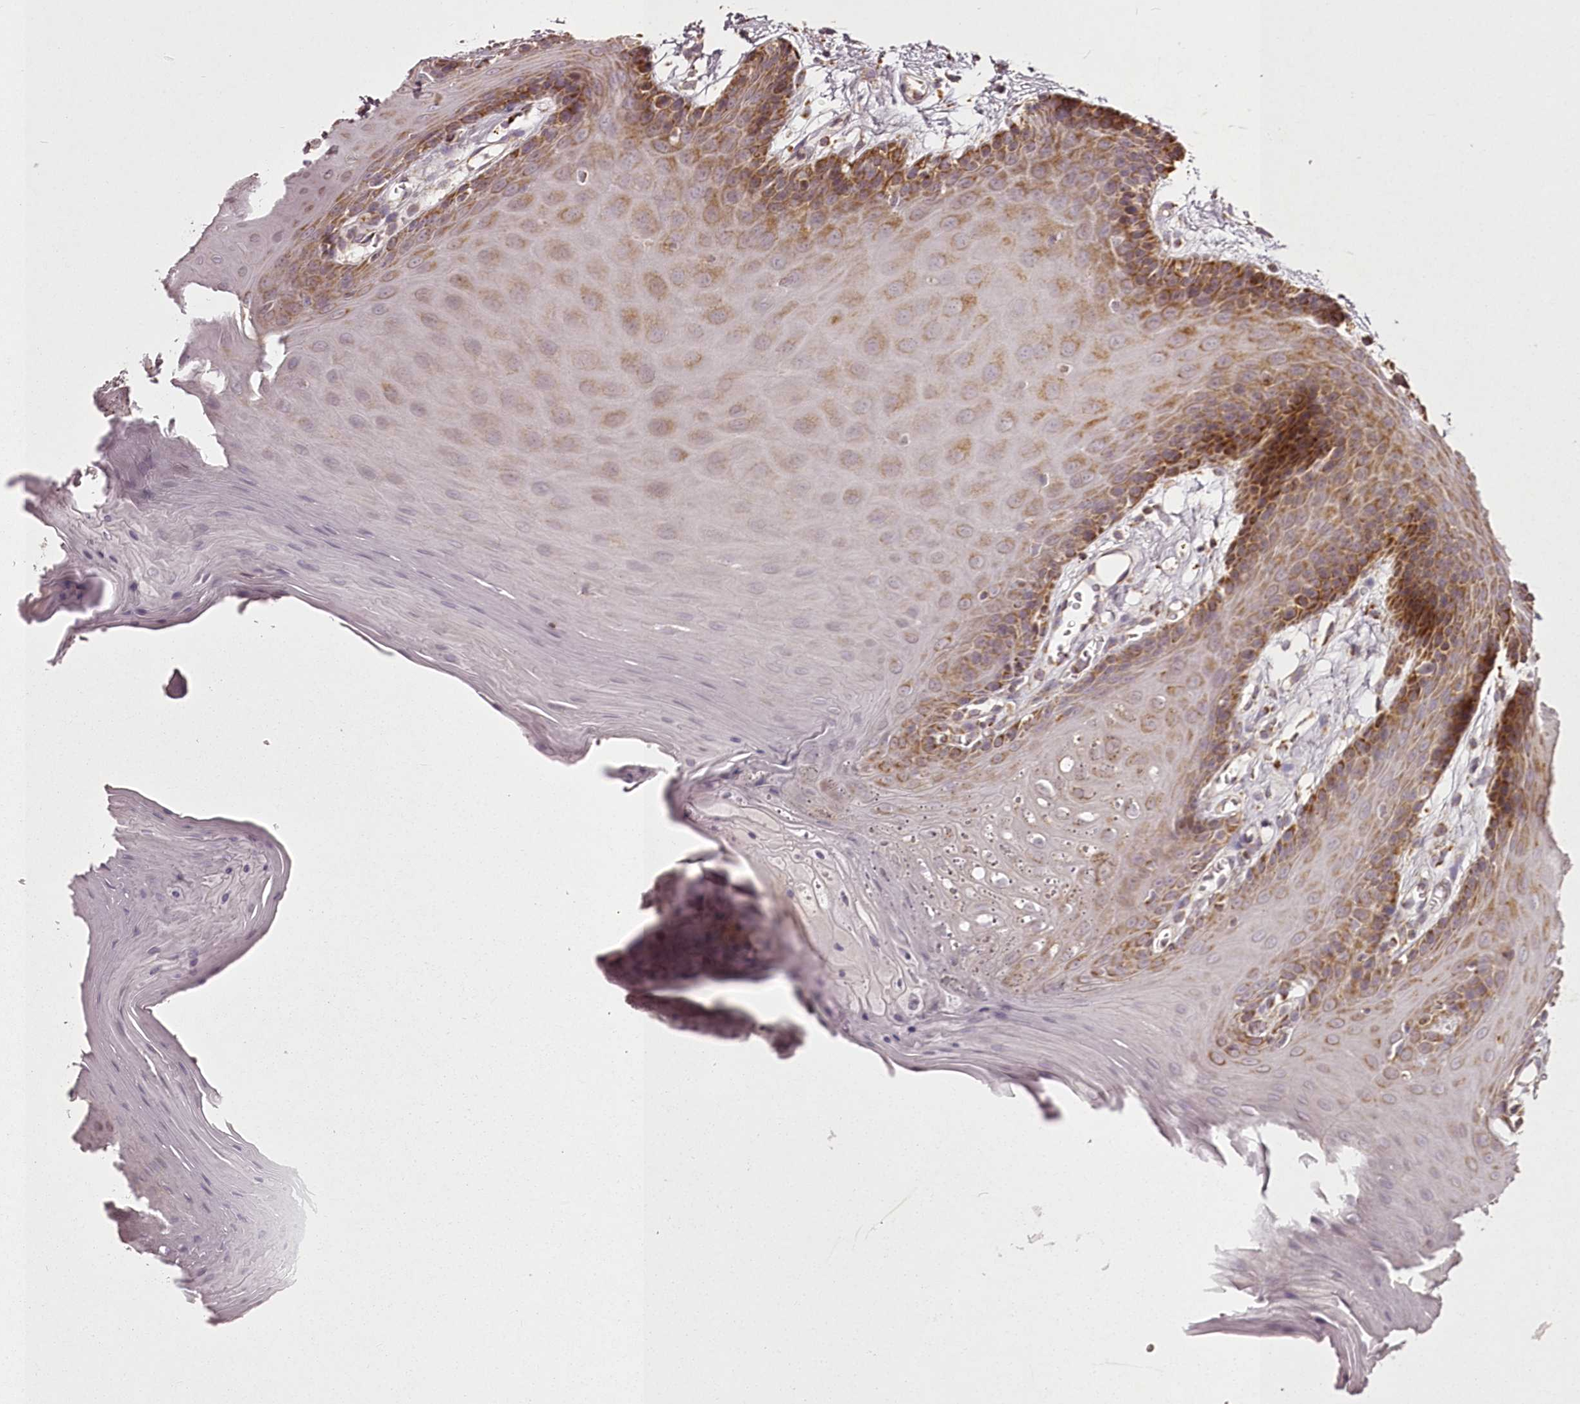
{"staining": {"intensity": "moderate", "quantity": ">75%", "location": "cytoplasmic/membranous"}, "tissue": "oral mucosa", "cell_type": "Squamous epithelial cells", "image_type": "normal", "snomed": [{"axis": "morphology", "description": "Normal tissue, NOS"}, {"axis": "morphology", "description": "Squamous cell carcinoma, NOS"}, {"axis": "topography", "description": "Skeletal muscle"}, {"axis": "topography", "description": "Oral tissue"}, {"axis": "topography", "description": "Salivary gland"}, {"axis": "topography", "description": "Head-Neck"}], "caption": "High-magnification brightfield microscopy of normal oral mucosa stained with DAB (brown) and counterstained with hematoxylin (blue). squamous epithelial cells exhibit moderate cytoplasmic/membranous staining is present in approximately>75% of cells.", "gene": "CHCHD2", "patient": {"sex": "male", "age": 54}}